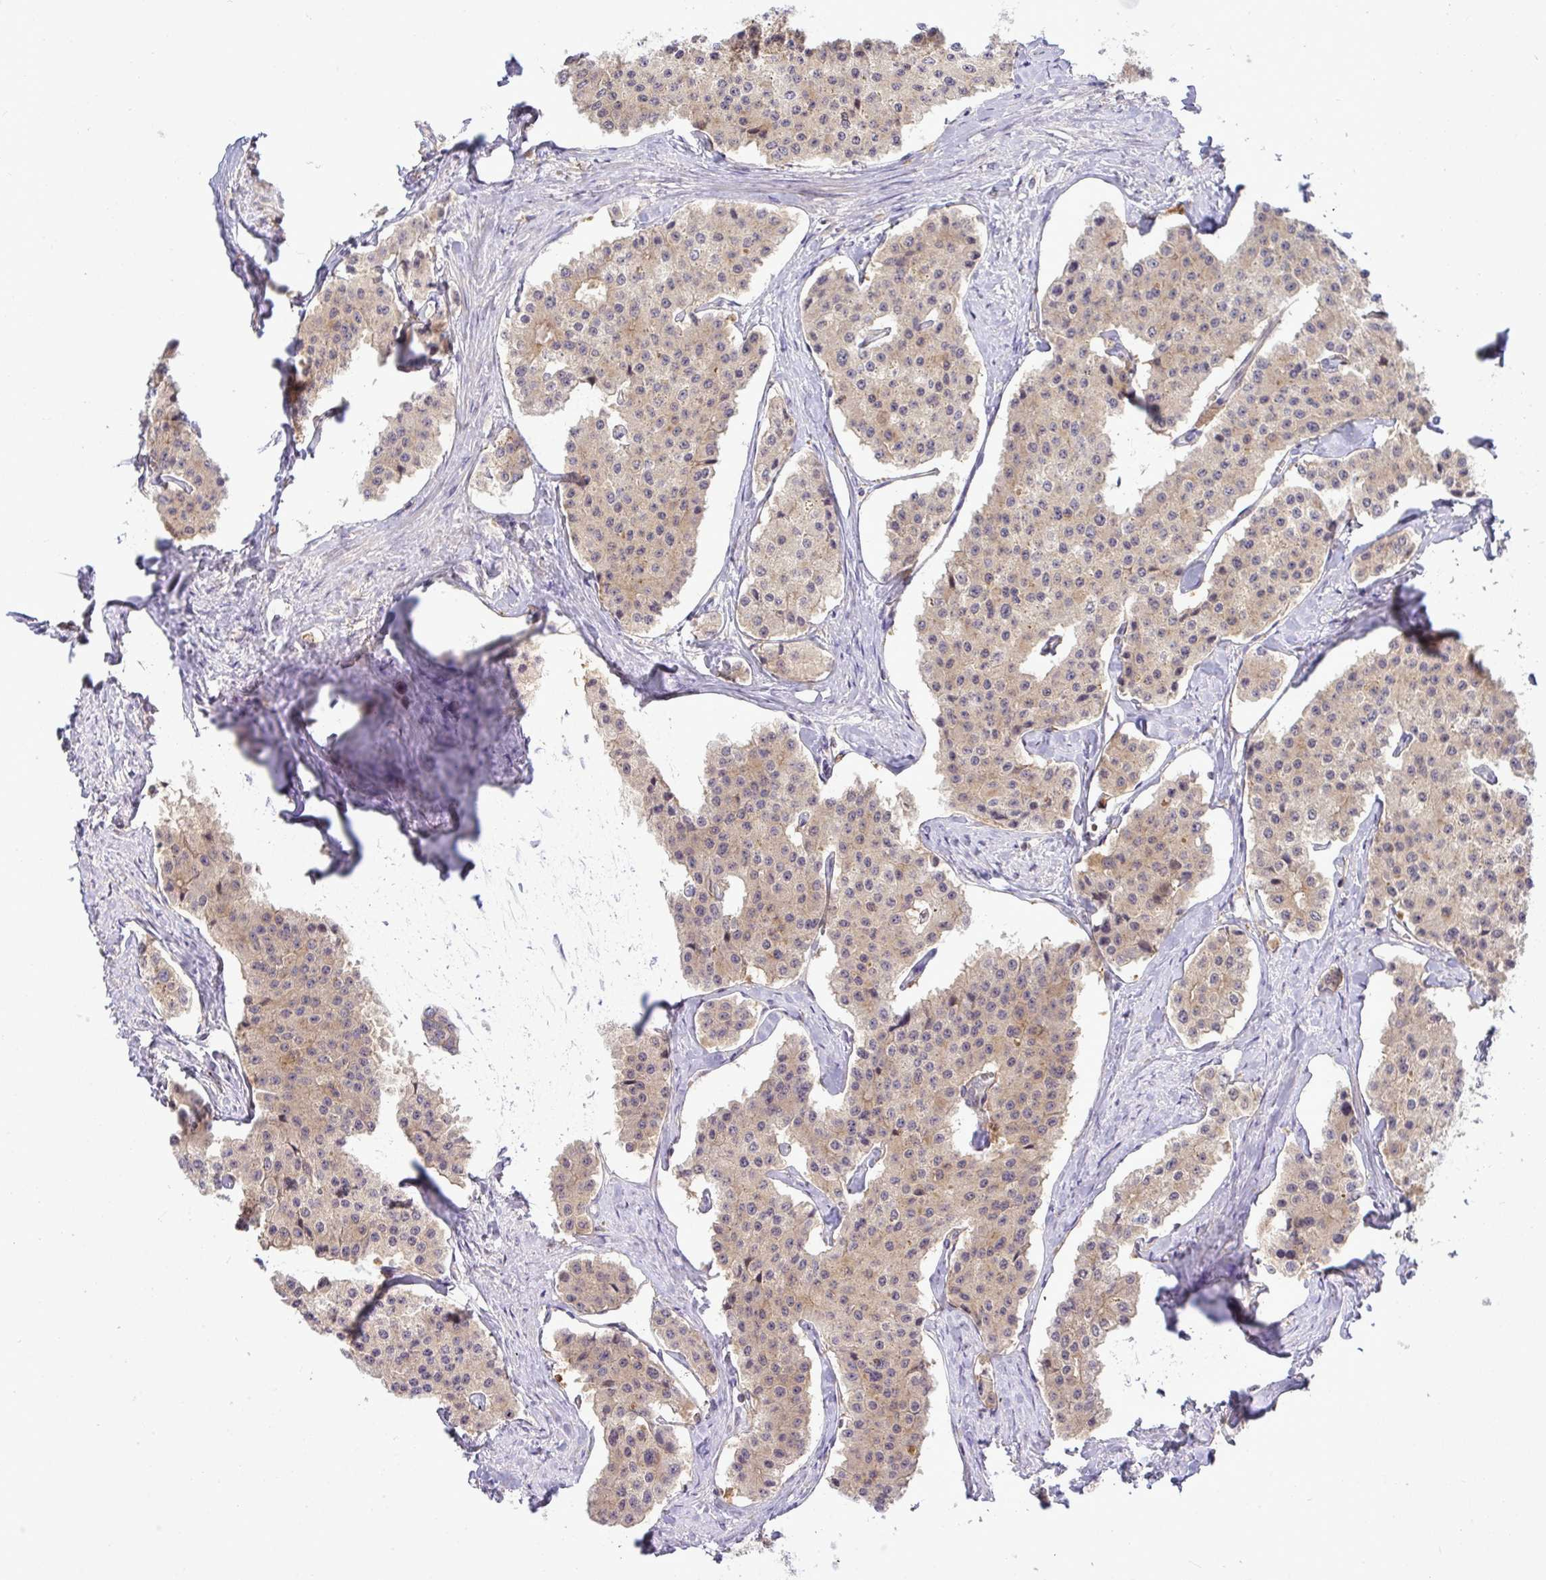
{"staining": {"intensity": "weak", "quantity": "25%-75%", "location": "cytoplasmic/membranous"}, "tissue": "carcinoid", "cell_type": "Tumor cells", "image_type": "cancer", "snomed": [{"axis": "morphology", "description": "Carcinoid, malignant, NOS"}, {"axis": "topography", "description": "Small intestine"}], "caption": "This is a photomicrograph of immunohistochemistry (IHC) staining of carcinoid, which shows weak expression in the cytoplasmic/membranous of tumor cells.", "gene": "SLC9A6", "patient": {"sex": "female", "age": 65}}